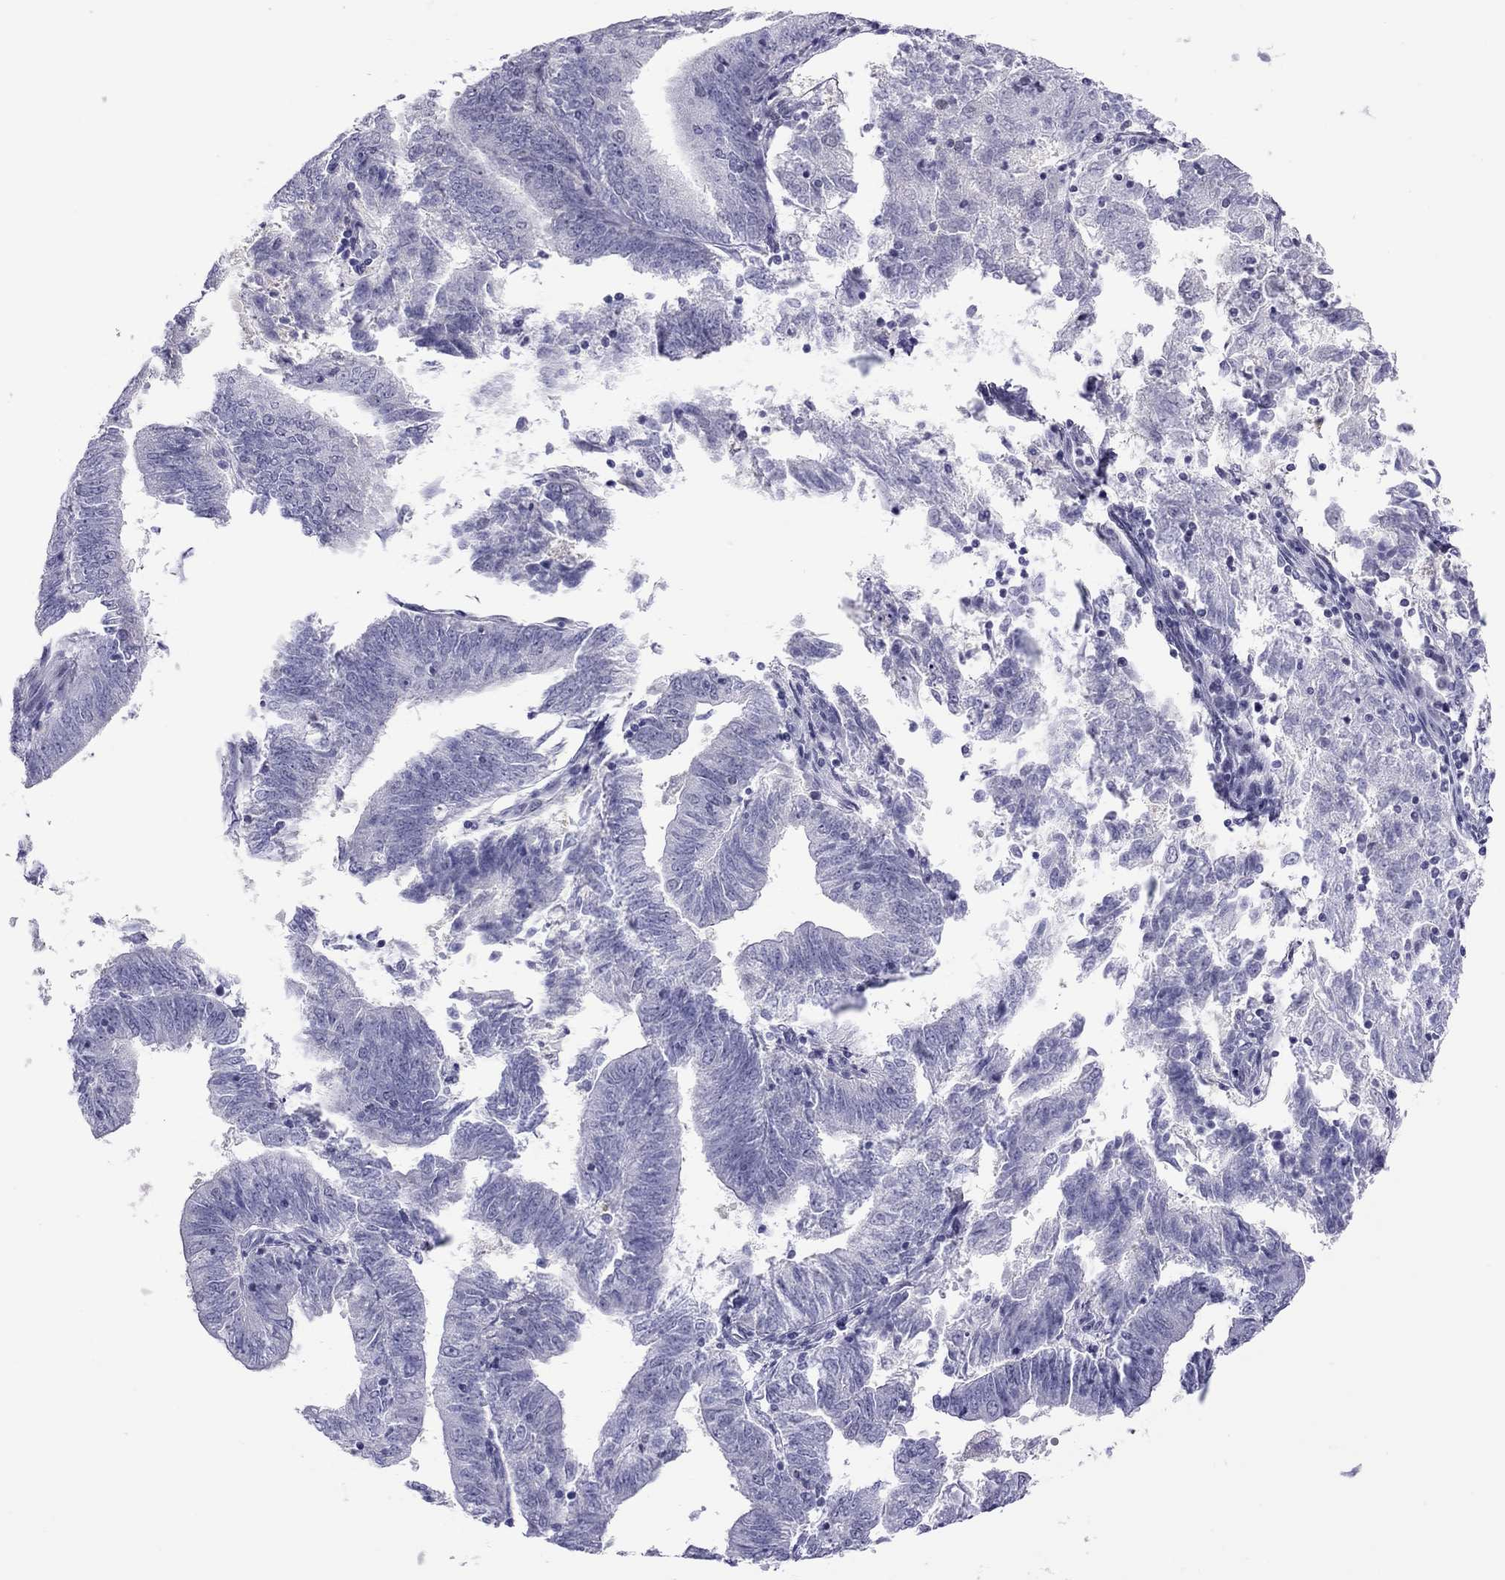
{"staining": {"intensity": "negative", "quantity": "none", "location": "none"}, "tissue": "endometrial cancer", "cell_type": "Tumor cells", "image_type": "cancer", "snomed": [{"axis": "morphology", "description": "Adenocarcinoma, NOS"}, {"axis": "topography", "description": "Endometrium"}], "caption": "Tumor cells show no significant protein positivity in endometrial cancer (adenocarcinoma).", "gene": "CHRNB3", "patient": {"sex": "female", "age": 82}}